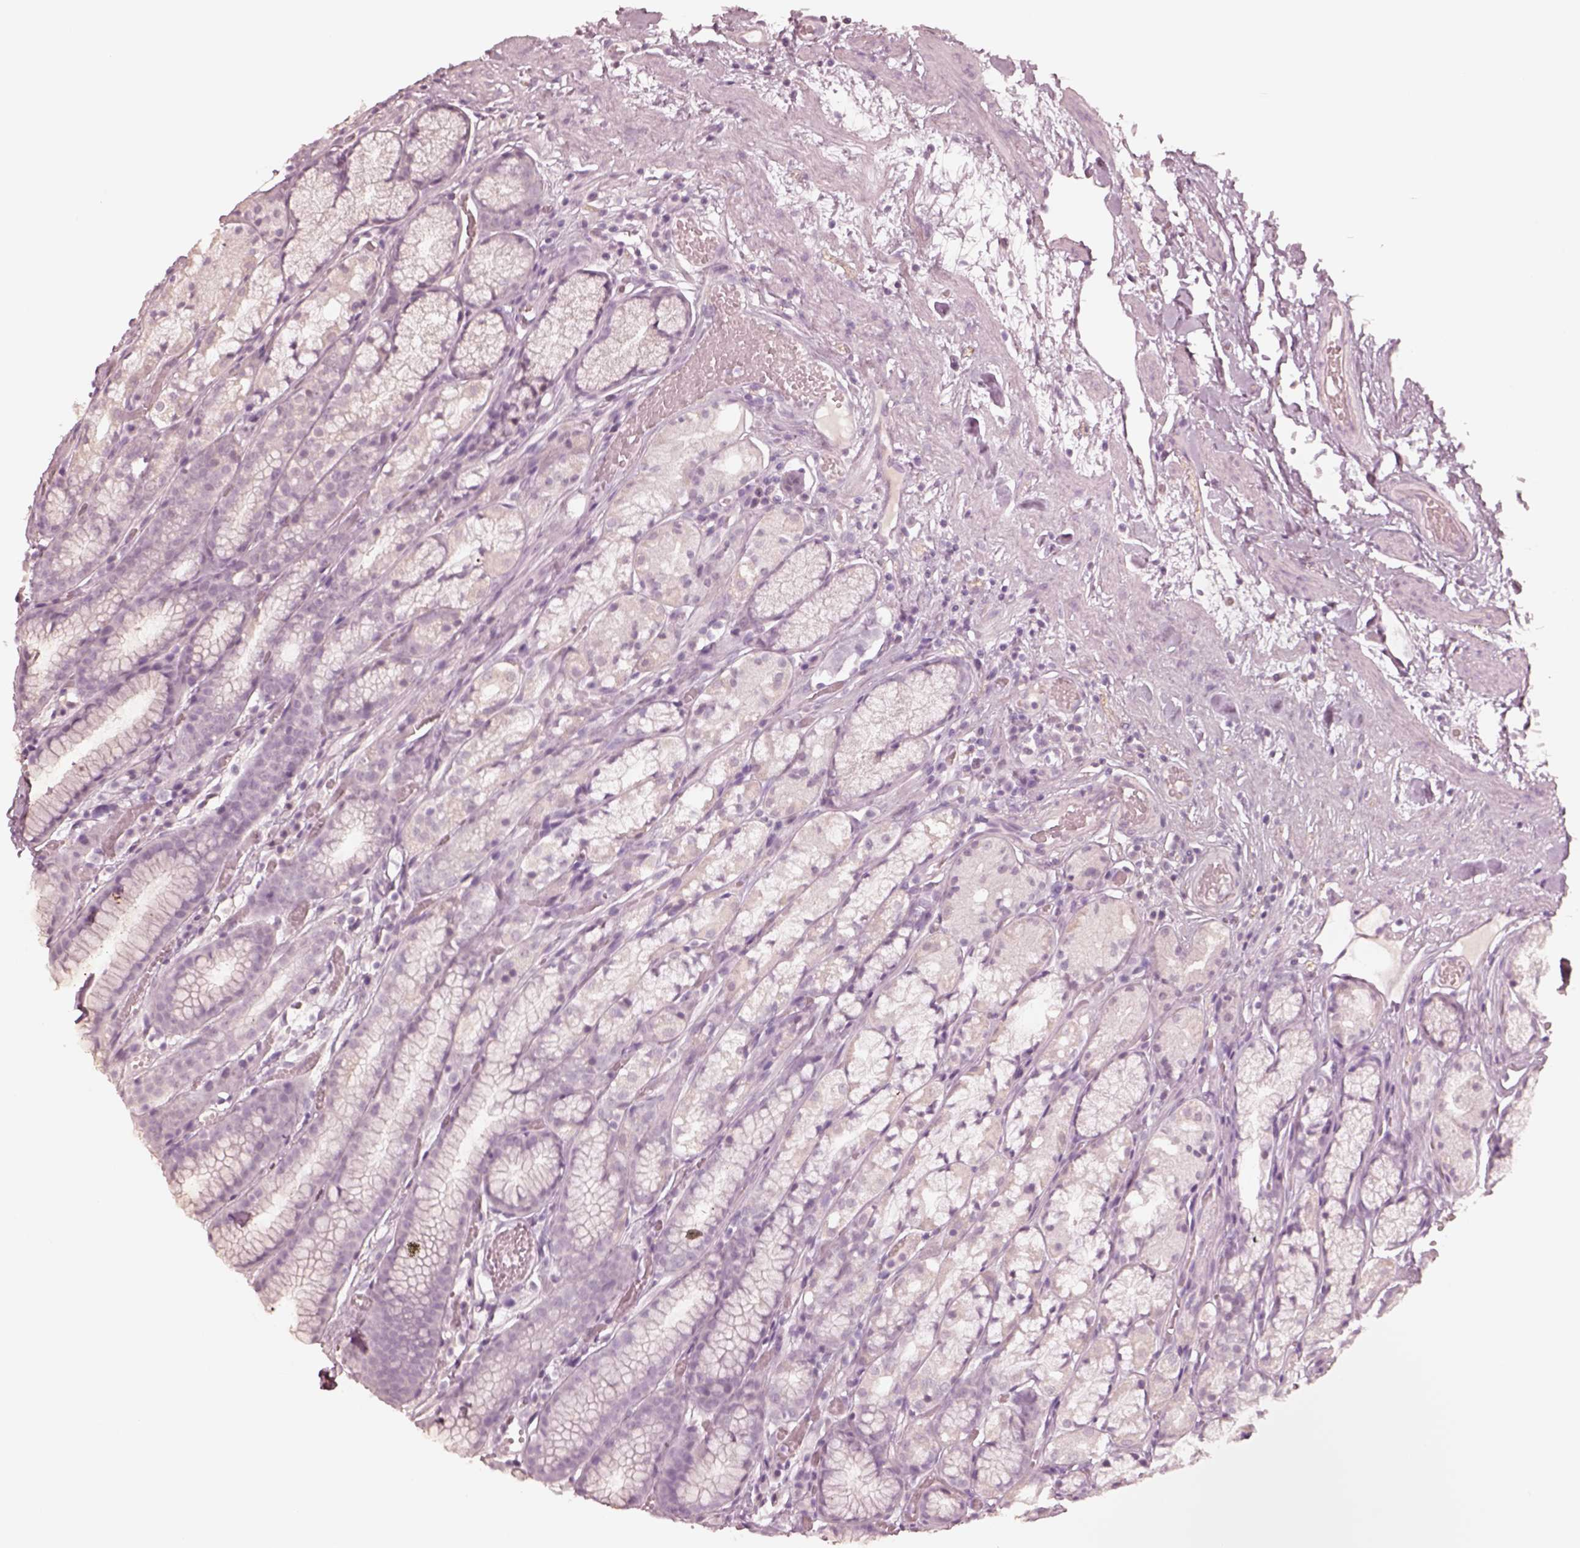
{"staining": {"intensity": "negative", "quantity": "none", "location": "none"}, "tissue": "stomach", "cell_type": "Glandular cells", "image_type": "normal", "snomed": [{"axis": "morphology", "description": "Normal tissue, NOS"}, {"axis": "topography", "description": "Stomach"}], "caption": "A high-resolution micrograph shows immunohistochemistry (IHC) staining of normal stomach, which displays no significant staining in glandular cells.", "gene": "DNAAF9", "patient": {"sex": "male", "age": 70}}